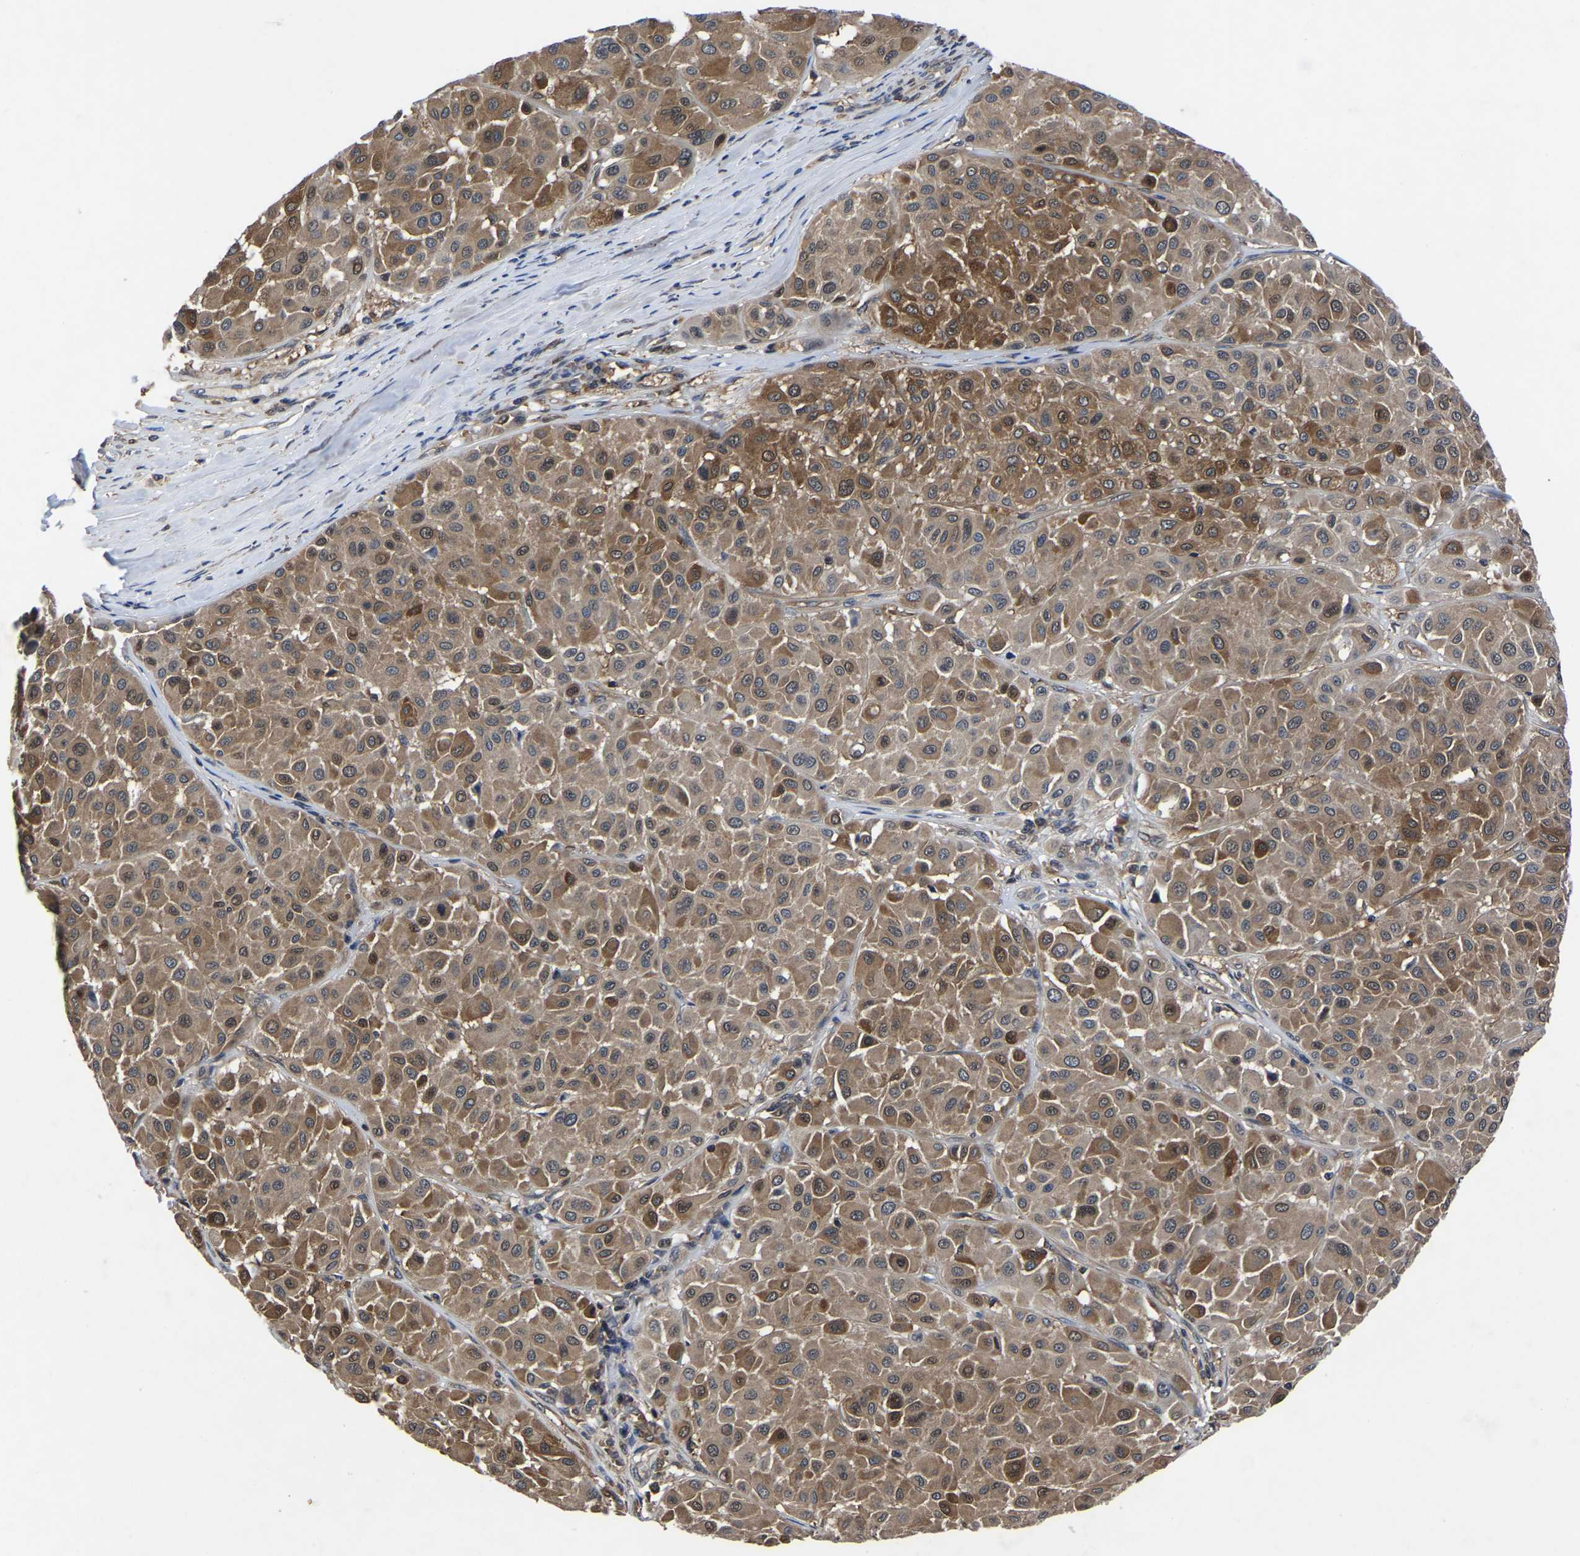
{"staining": {"intensity": "moderate", "quantity": ">75%", "location": "cytoplasmic/membranous"}, "tissue": "melanoma", "cell_type": "Tumor cells", "image_type": "cancer", "snomed": [{"axis": "morphology", "description": "Malignant melanoma, Metastatic site"}, {"axis": "topography", "description": "Soft tissue"}], "caption": "High-power microscopy captured an immunohistochemistry histopathology image of melanoma, revealing moderate cytoplasmic/membranous expression in approximately >75% of tumor cells.", "gene": "FGD5", "patient": {"sex": "male", "age": 41}}